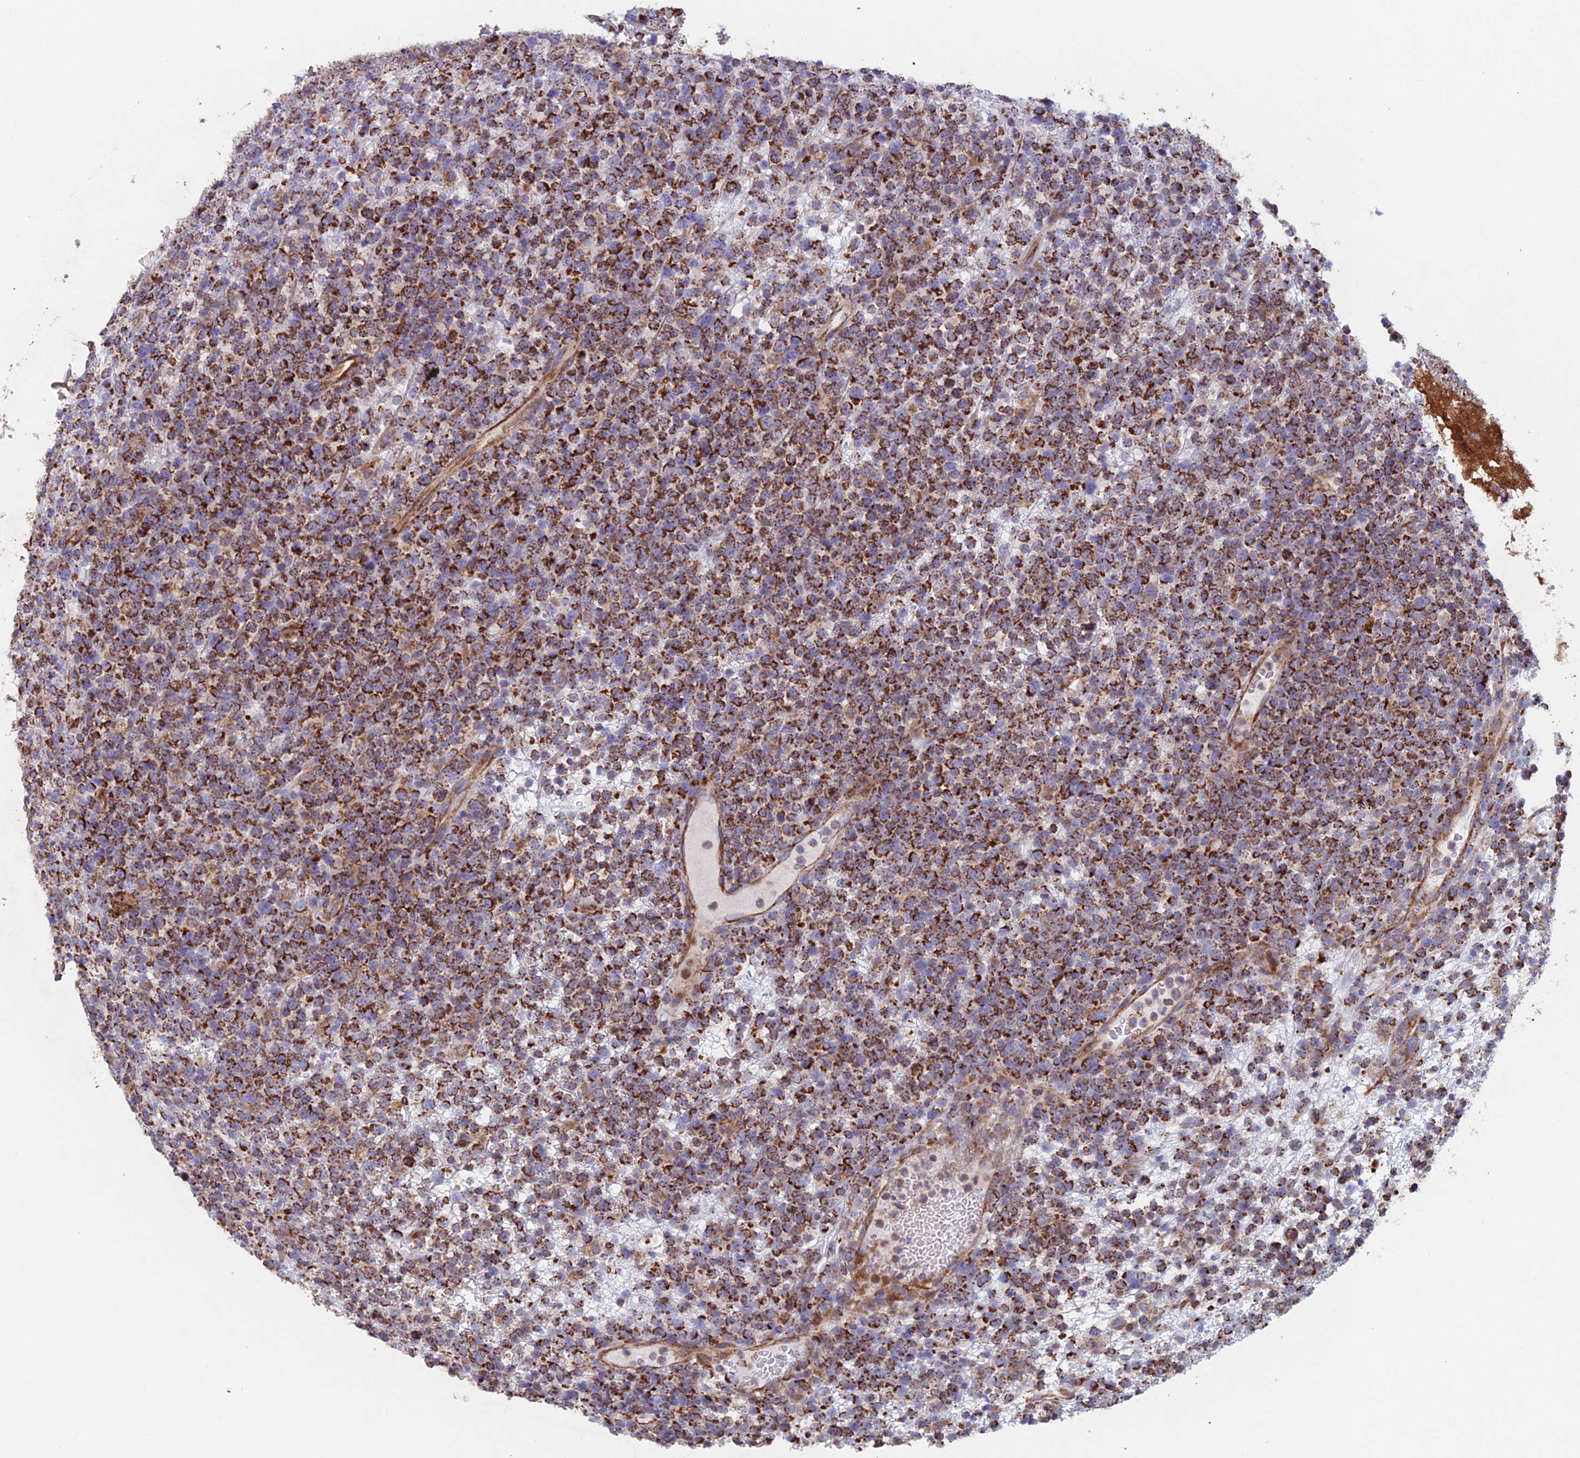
{"staining": {"intensity": "strong", "quantity": ">75%", "location": "cytoplasmic/membranous"}, "tissue": "lymphoma", "cell_type": "Tumor cells", "image_type": "cancer", "snomed": [{"axis": "morphology", "description": "Malignant lymphoma, non-Hodgkin's type, High grade"}, {"axis": "topography", "description": "Colon"}], "caption": "Lymphoma stained with immunohistochemistry (IHC) shows strong cytoplasmic/membranous expression in about >75% of tumor cells.", "gene": "MRPL1", "patient": {"sex": "female", "age": 53}}